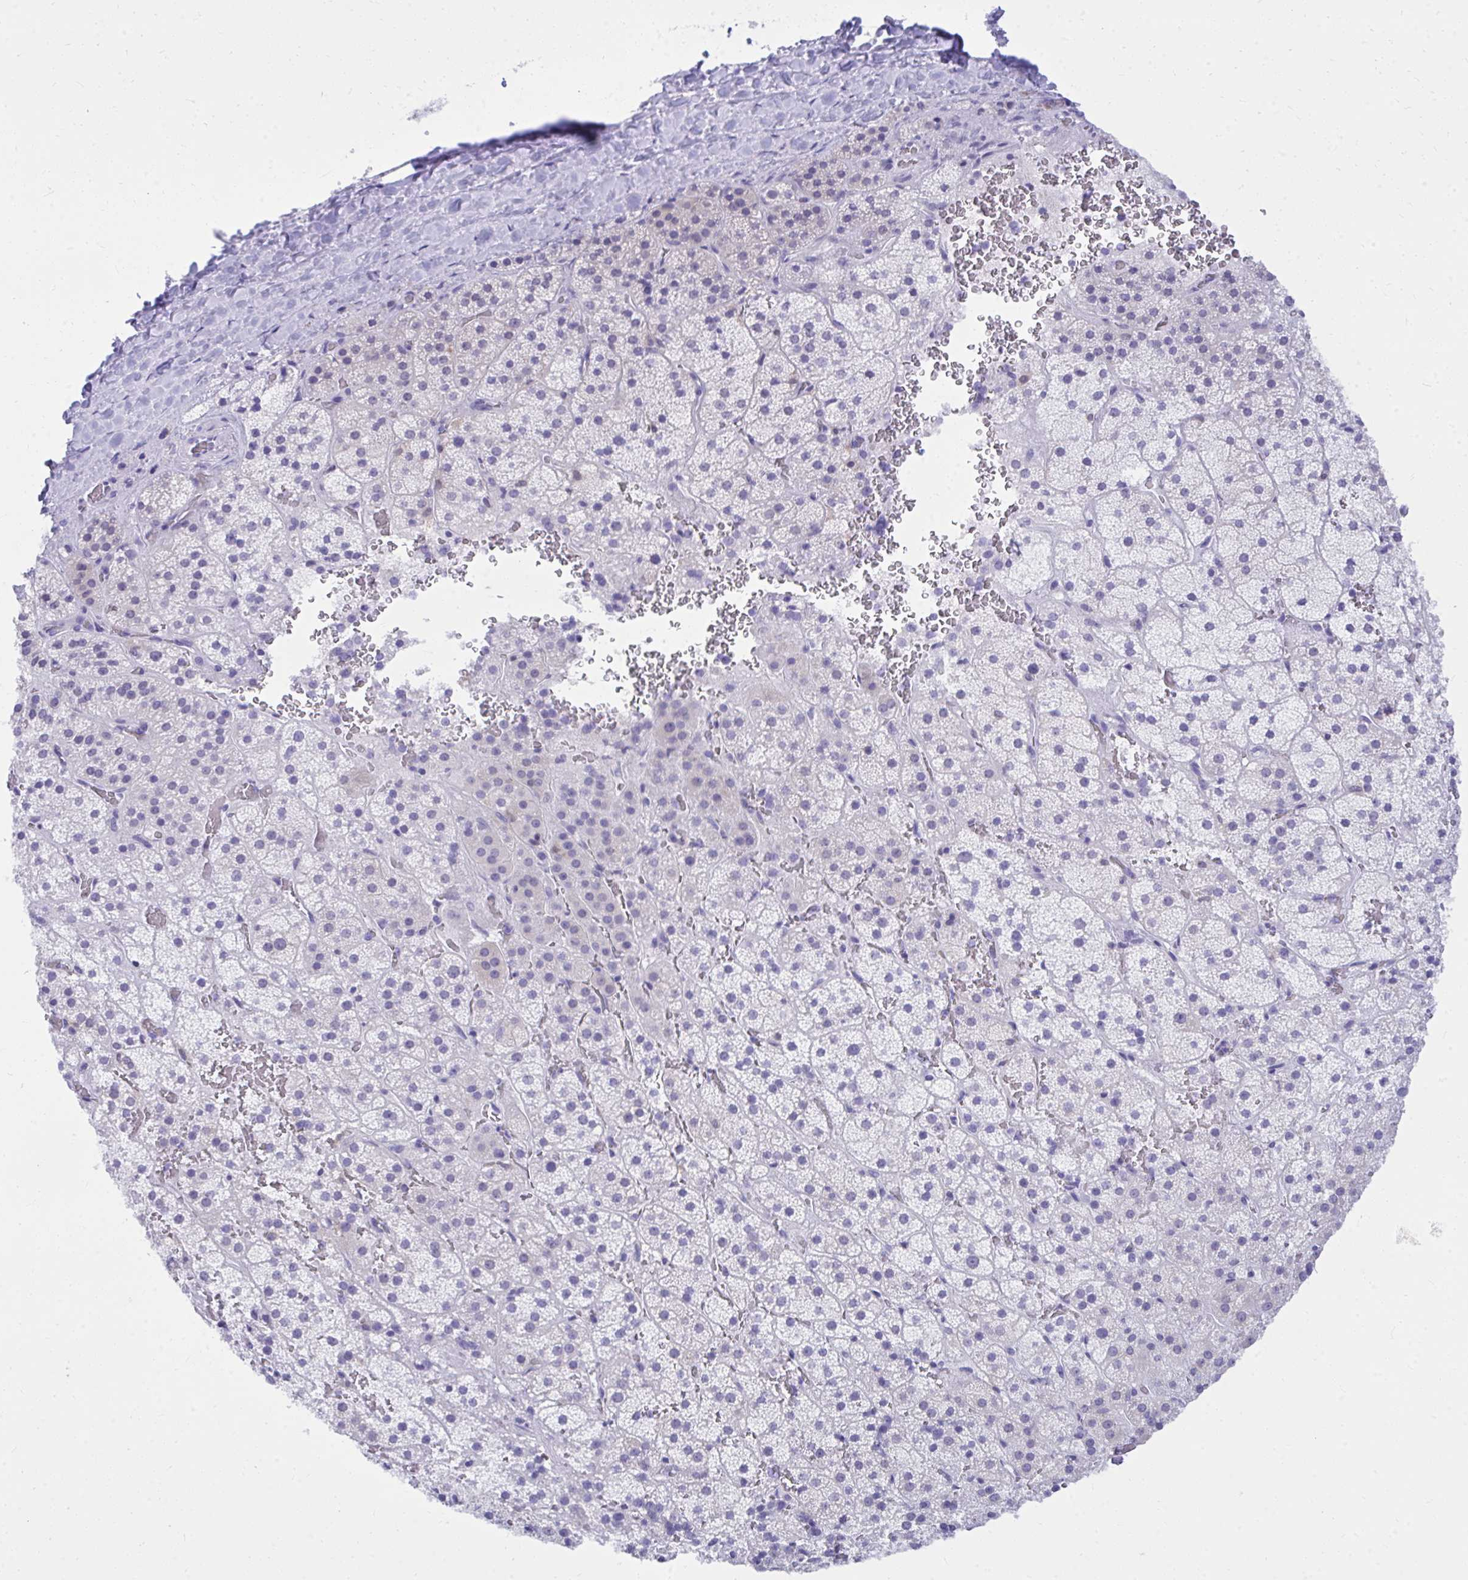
{"staining": {"intensity": "negative", "quantity": "none", "location": "none"}, "tissue": "adrenal gland", "cell_type": "Glandular cells", "image_type": "normal", "snomed": [{"axis": "morphology", "description": "Normal tissue, NOS"}, {"axis": "topography", "description": "Adrenal gland"}], "caption": "Immunohistochemical staining of unremarkable adrenal gland demonstrates no significant expression in glandular cells. (DAB (3,3'-diaminobenzidine) immunohistochemistry visualized using brightfield microscopy, high magnification).", "gene": "PSD", "patient": {"sex": "male", "age": 57}}